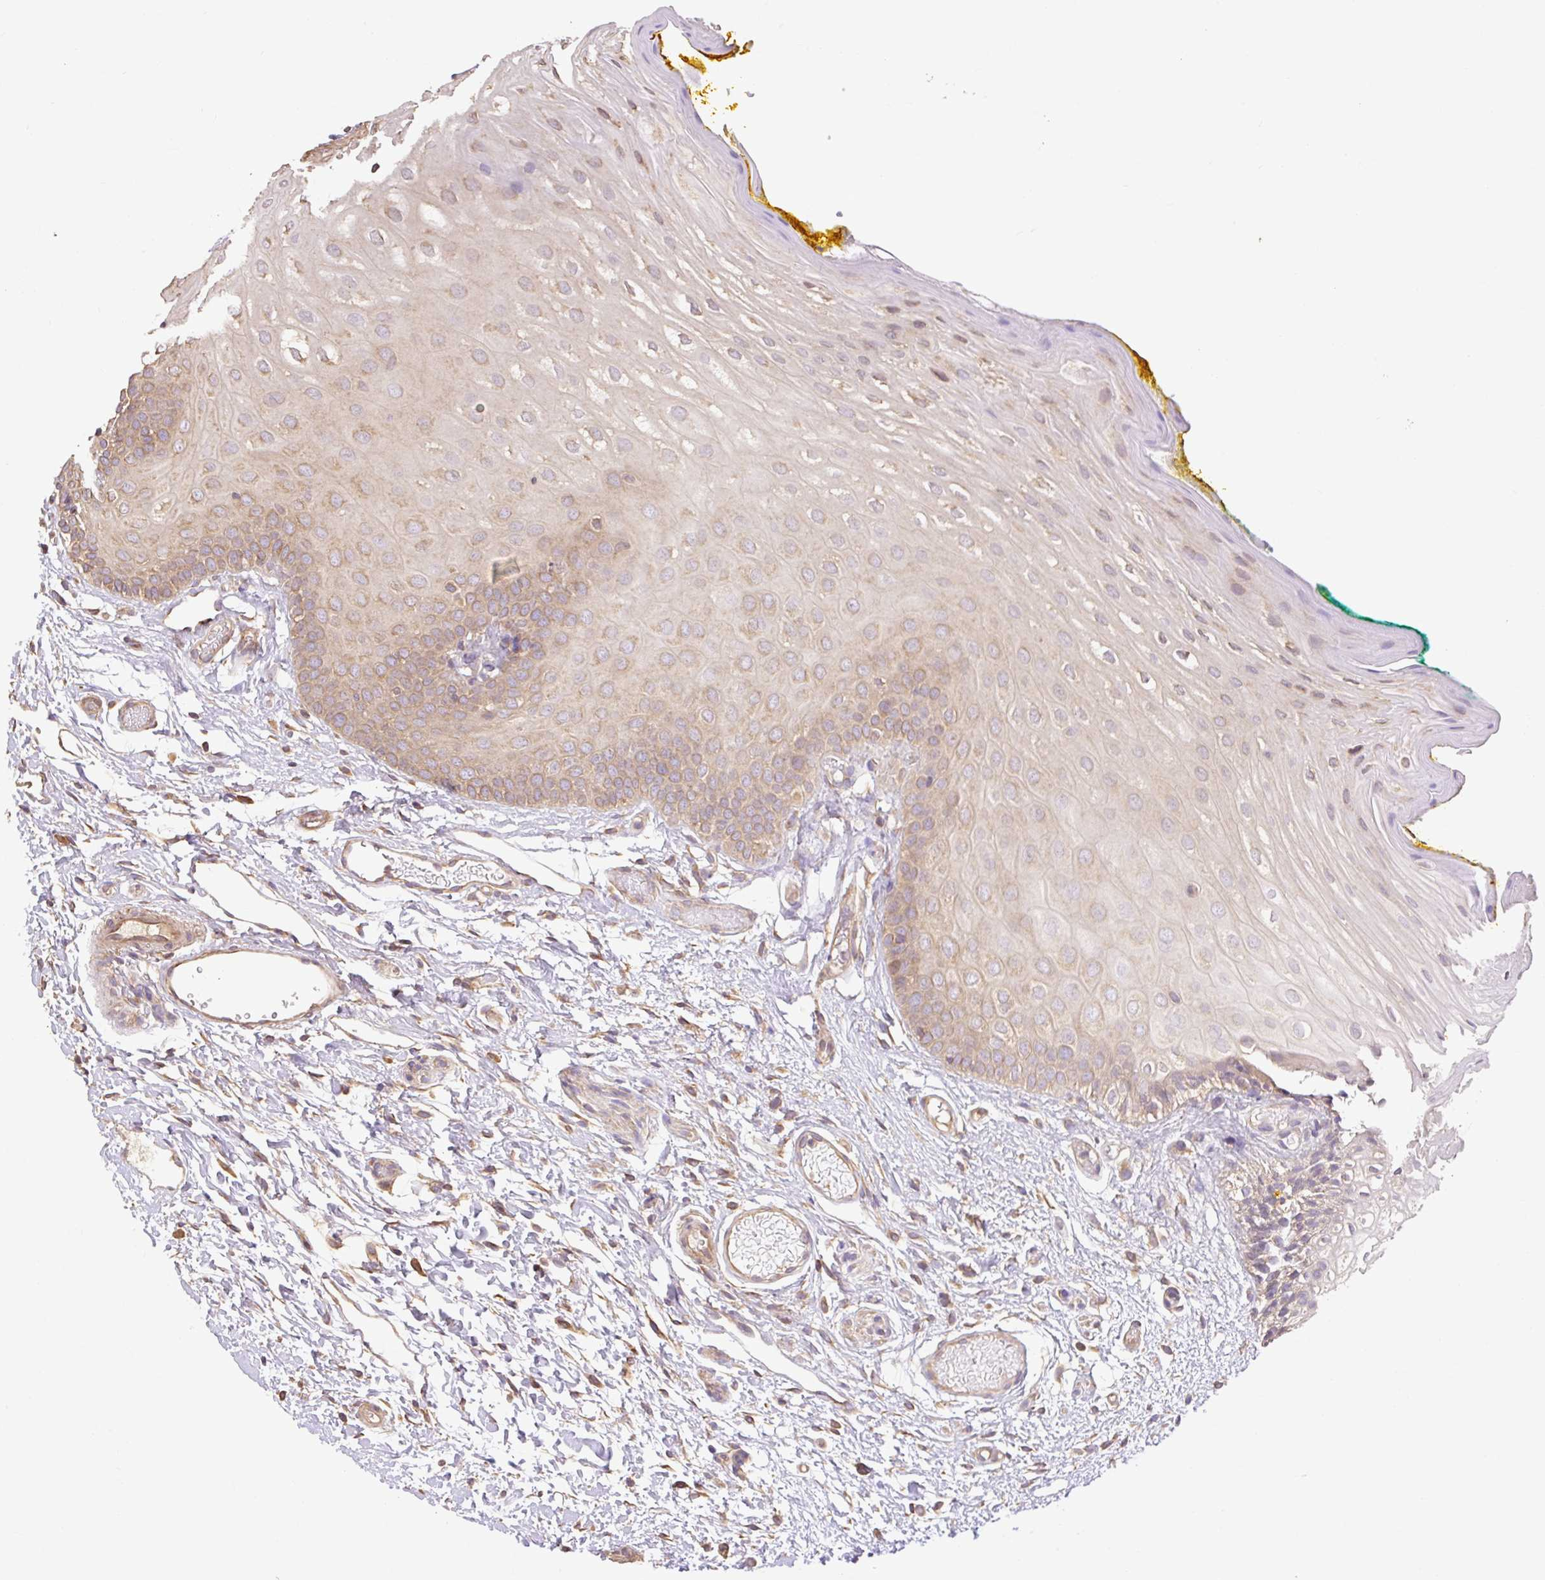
{"staining": {"intensity": "moderate", "quantity": "25%-75%", "location": "cytoplasmic/membranous"}, "tissue": "oral mucosa", "cell_type": "Squamous epithelial cells", "image_type": "normal", "snomed": [{"axis": "morphology", "description": "Normal tissue, NOS"}, {"axis": "topography", "description": "Oral tissue"}, {"axis": "topography", "description": "Tounge, NOS"}], "caption": "Squamous epithelial cells exhibit medium levels of moderate cytoplasmic/membranous expression in about 25%-75% of cells in normal oral mucosa.", "gene": "DESI1", "patient": {"sex": "female", "age": 60}}